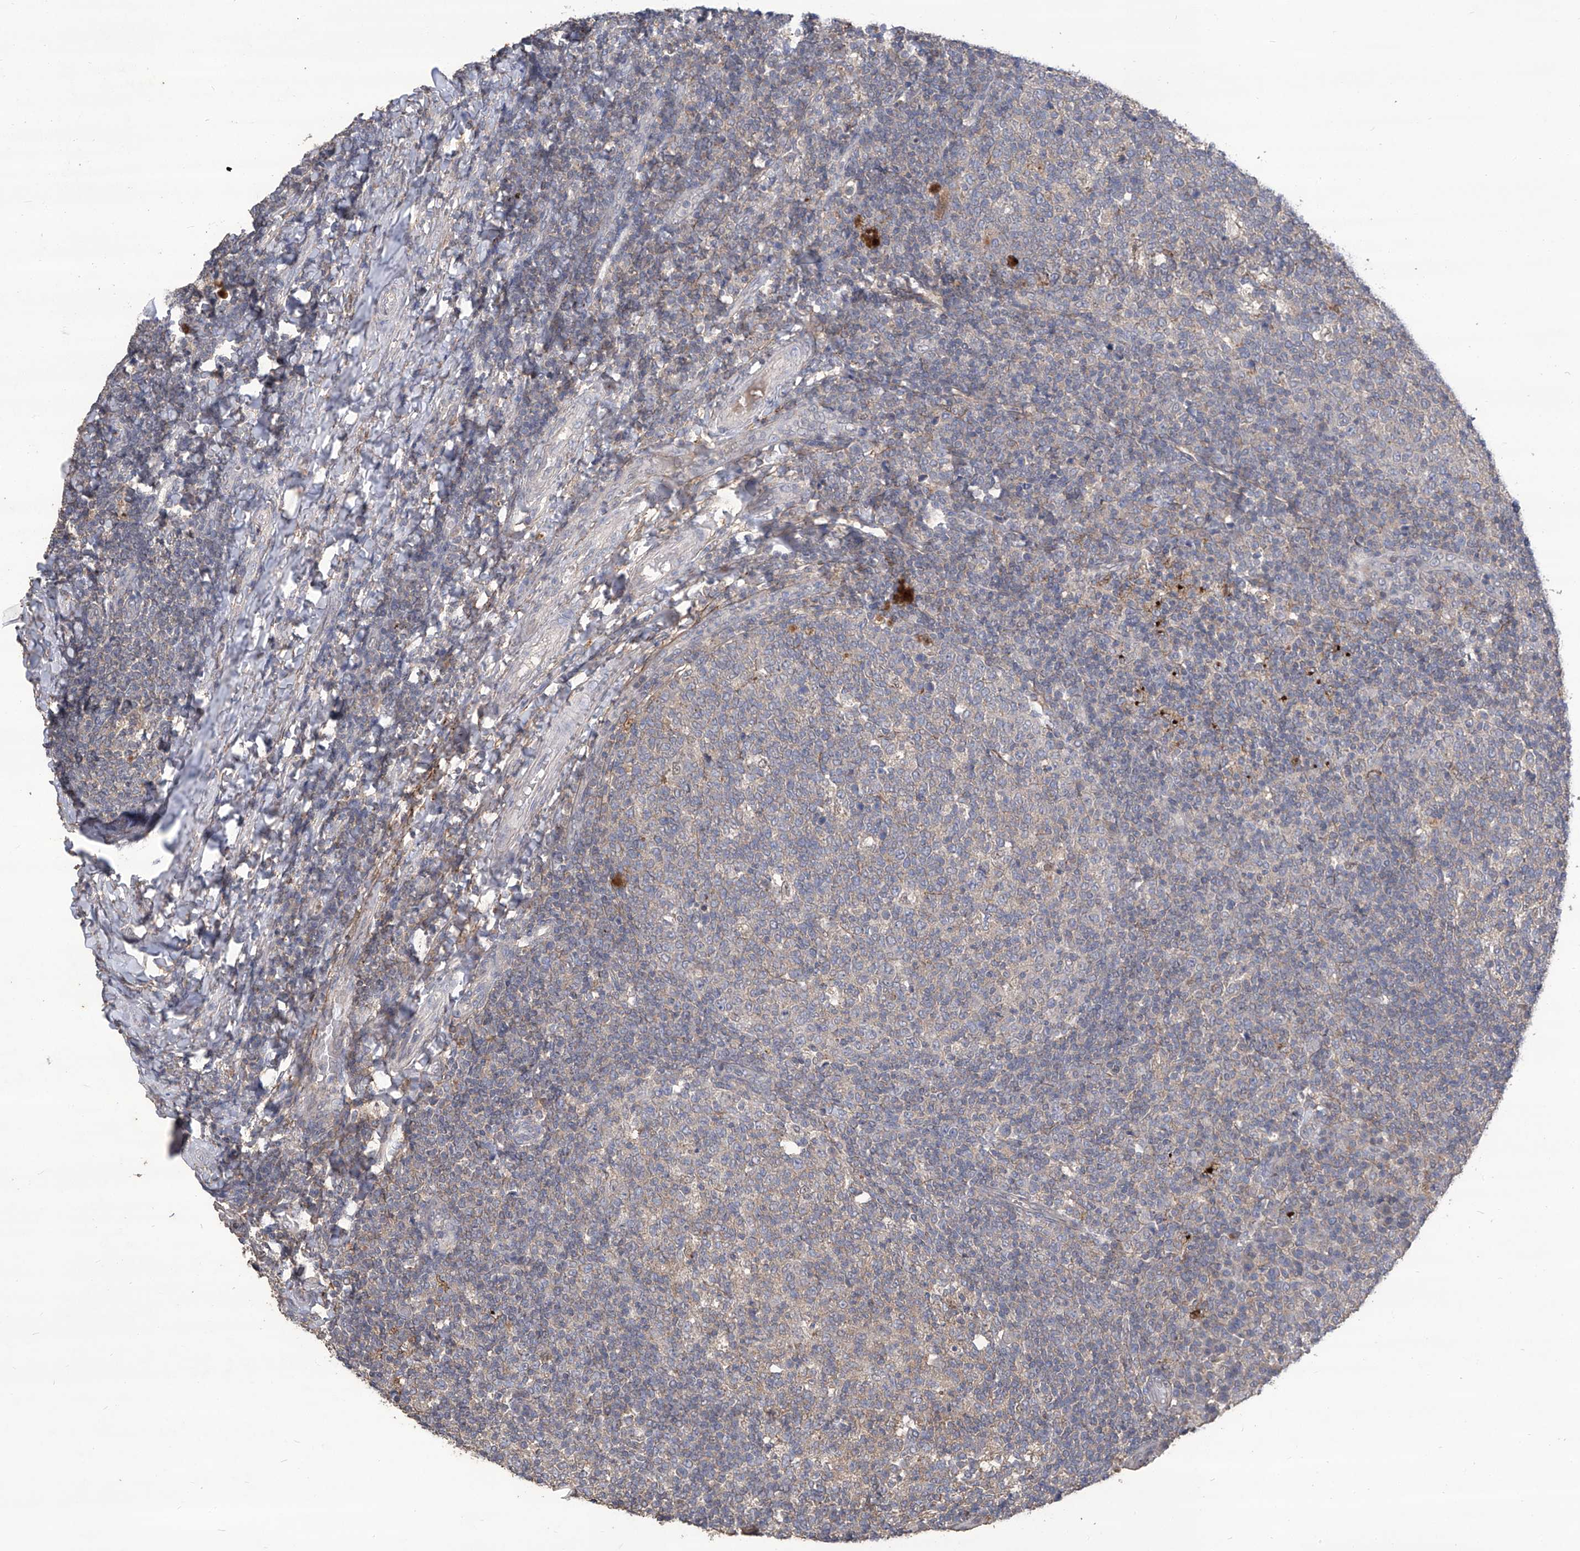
{"staining": {"intensity": "negative", "quantity": "none", "location": "none"}, "tissue": "tonsil", "cell_type": "Germinal center cells", "image_type": "normal", "snomed": [{"axis": "morphology", "description": "Normal tissue, NOS"}, {"axis": "topography", "description": "Tonsil"}], "caption": "A micrograph of human tonsil is negative for staining in germinal center cells.", "gene": "TXNIP", "patient": {"sex": "female", "age": 19}}